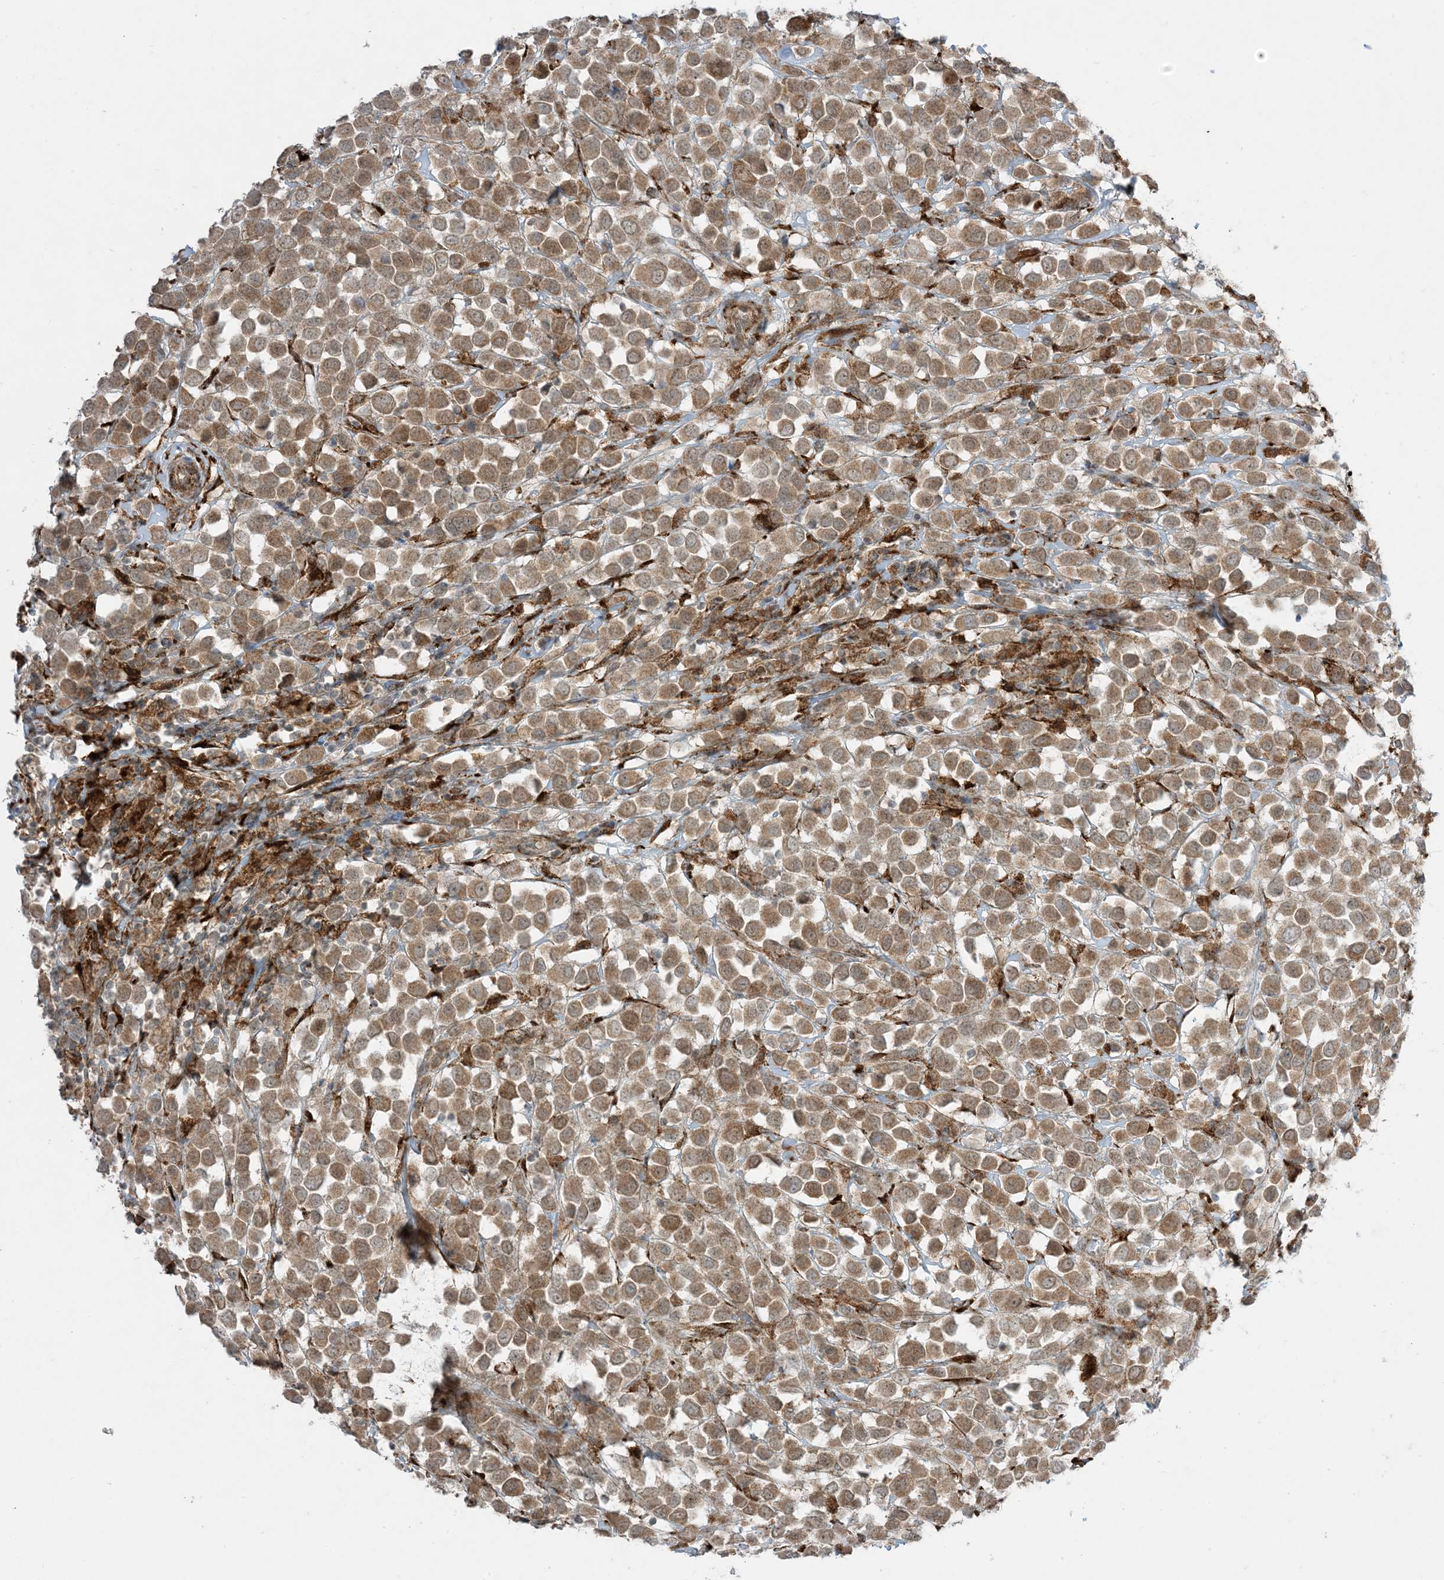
{"staining": {"intensity": "moderate", "quantity": ">75%", "location": "cytoplasmic/membranous"}, "tissue": "breast cancer", "cell_type": "Tumor cells", "image_type": "cancer", "snomed": [{"axis": "morphology", "description": "Duct carcinoma"}, {"axis": "topography", "description": "Breast"}], "caption": "DAB immunohistochemical staining of human breast cancer (invasive ductal carcinoma) shows moderate cytoplasmic/membranous protein expression in approximately >75% of tumor cells.", "gene": "ODC1", "patient": {"sex": "female", "age": 61}}